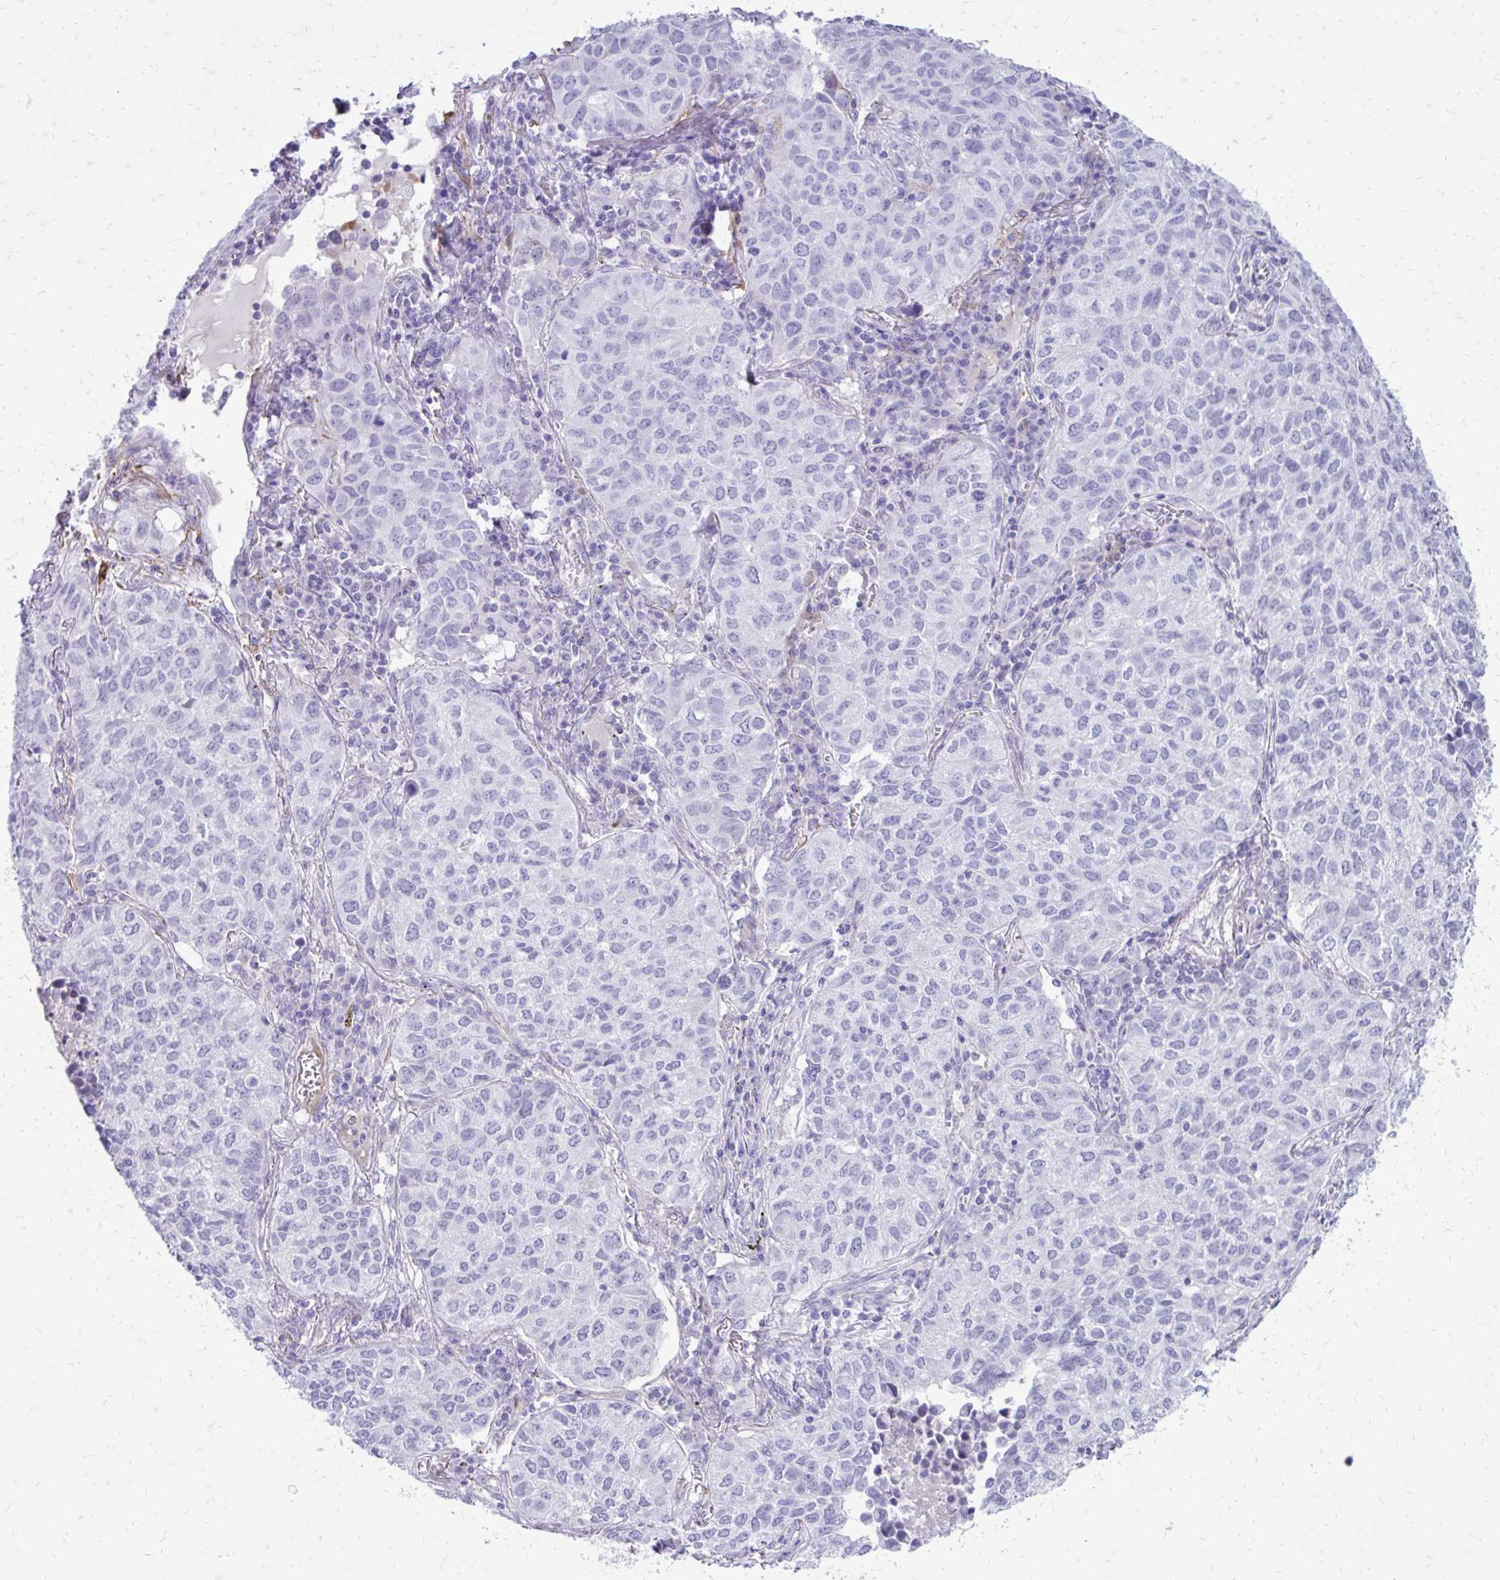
{"staining": {"intensity": "negative", "quantity": "none", "location": "none"}, "tissue": "lung cancer", "cell_type": "Tumor cells", "image_type": "cancer", "snomed": [{"axis": "morphology", "description": "Adenocarcinoma, NOS"}, {"axis": "topography", "description": "Lung"}], "caption": "Tumor cells are negative for protein expression in human lung cancer. The staining was performed using DAB to visualize the protein expression in brown, while the nuclei were stained in blue with hematoxylin (Magnification: 20x).", "gene": "SIGLEC11", "patient": {"sex": "female", "age": 50}}